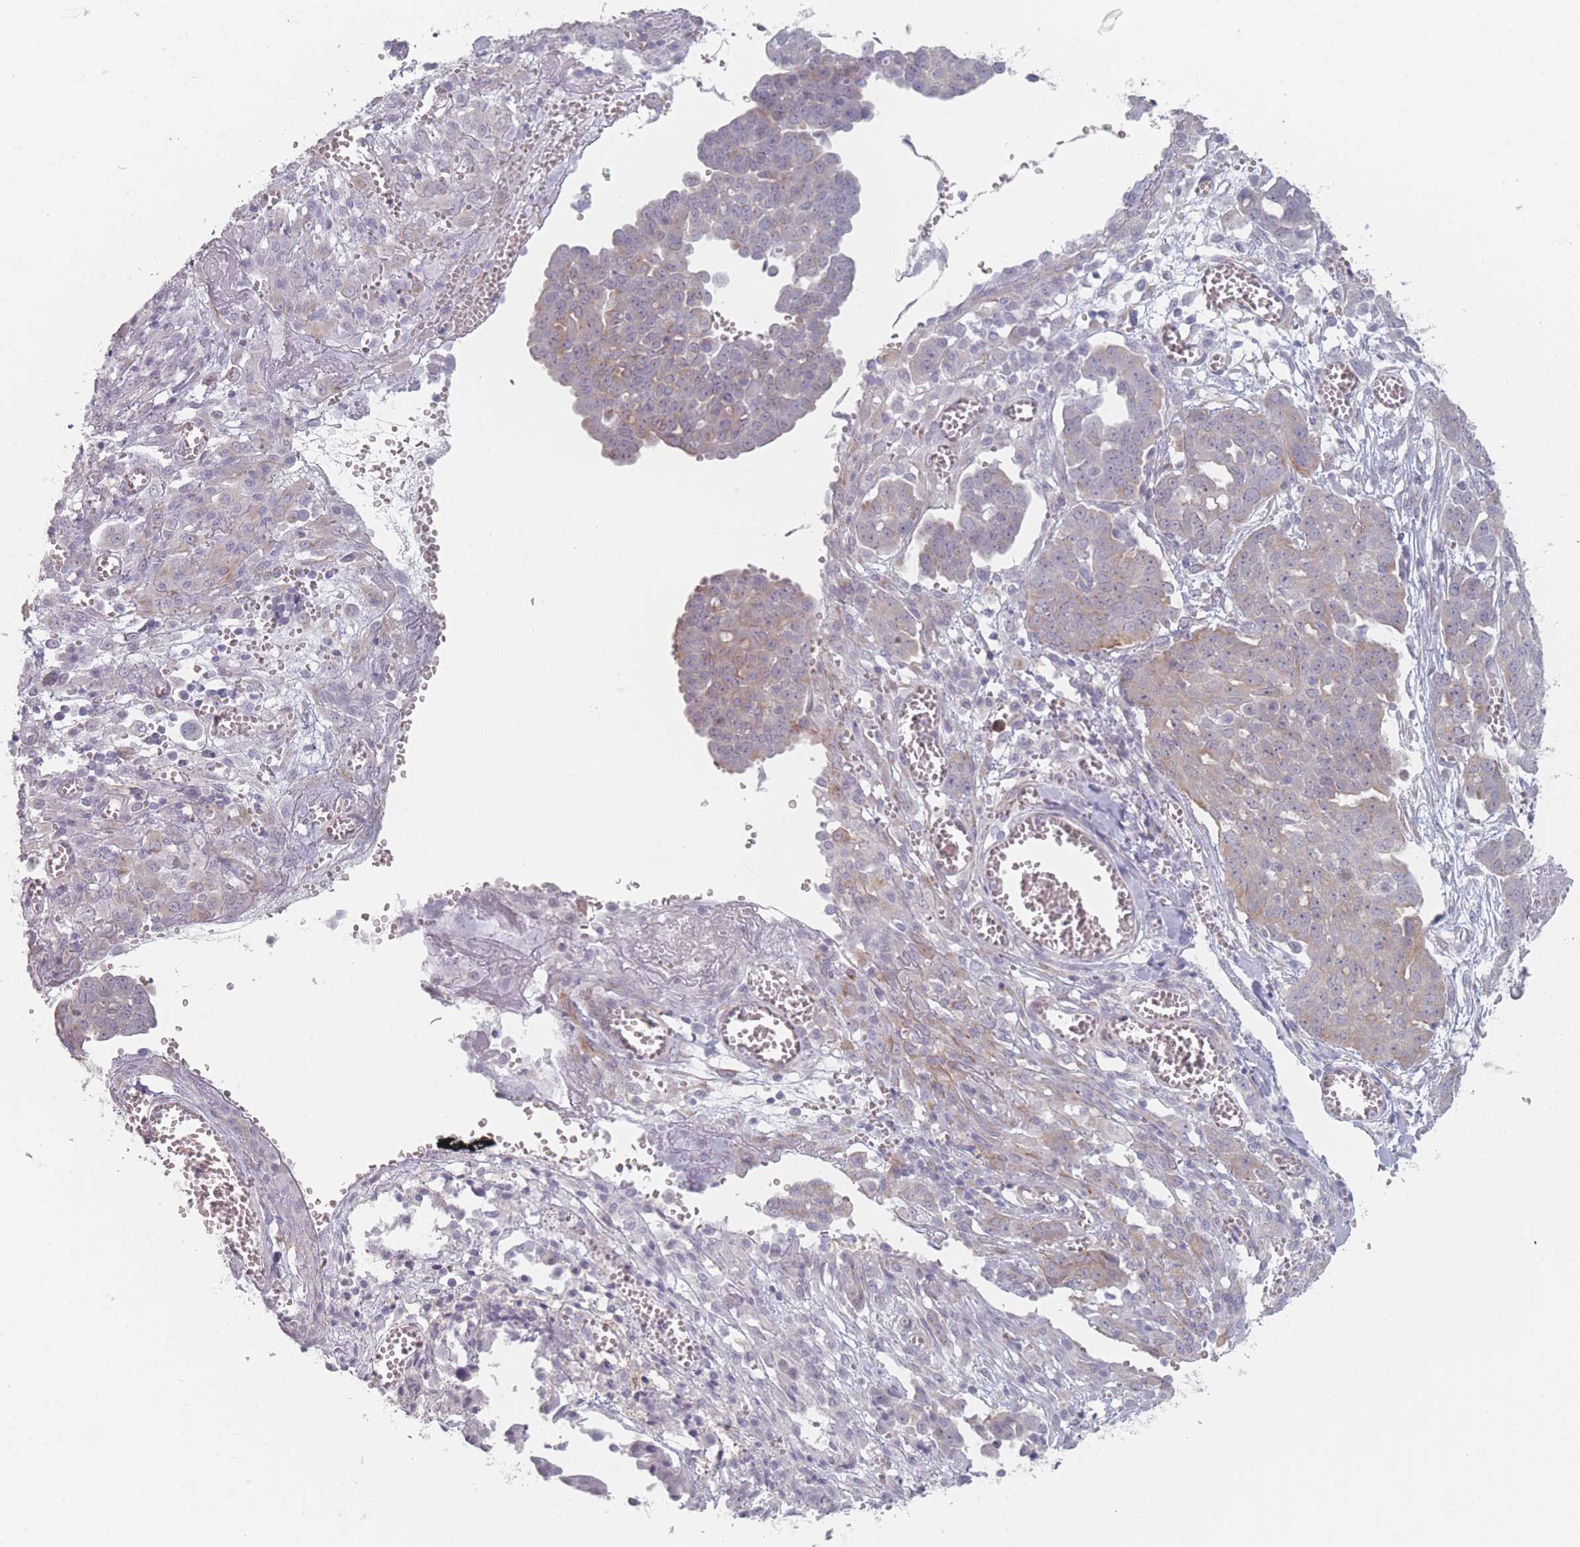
{"staining": {"intensity": "weak", "quantity": "25%-75%", "location": "cytoplasmic/membranous"}, "tissue": "ovarian cancer", "cell_type": "Tumor cells", "image_type": "cancer", "snomed": [{"axis": "morphology", "description": "Cystadenocarcinoma, serous, NOS"}, {"axis": "topography", "description": "Soft tissue"}, {"axis": "topography", "description": "Ovary"}], "caption": "Human serous cystadenocarcinoma (ovarian) stained with a protein marker demonstrates weak staining in tumor cells.", "gene": "RNF4", "patient": {"sex": "female", "age": 57}}